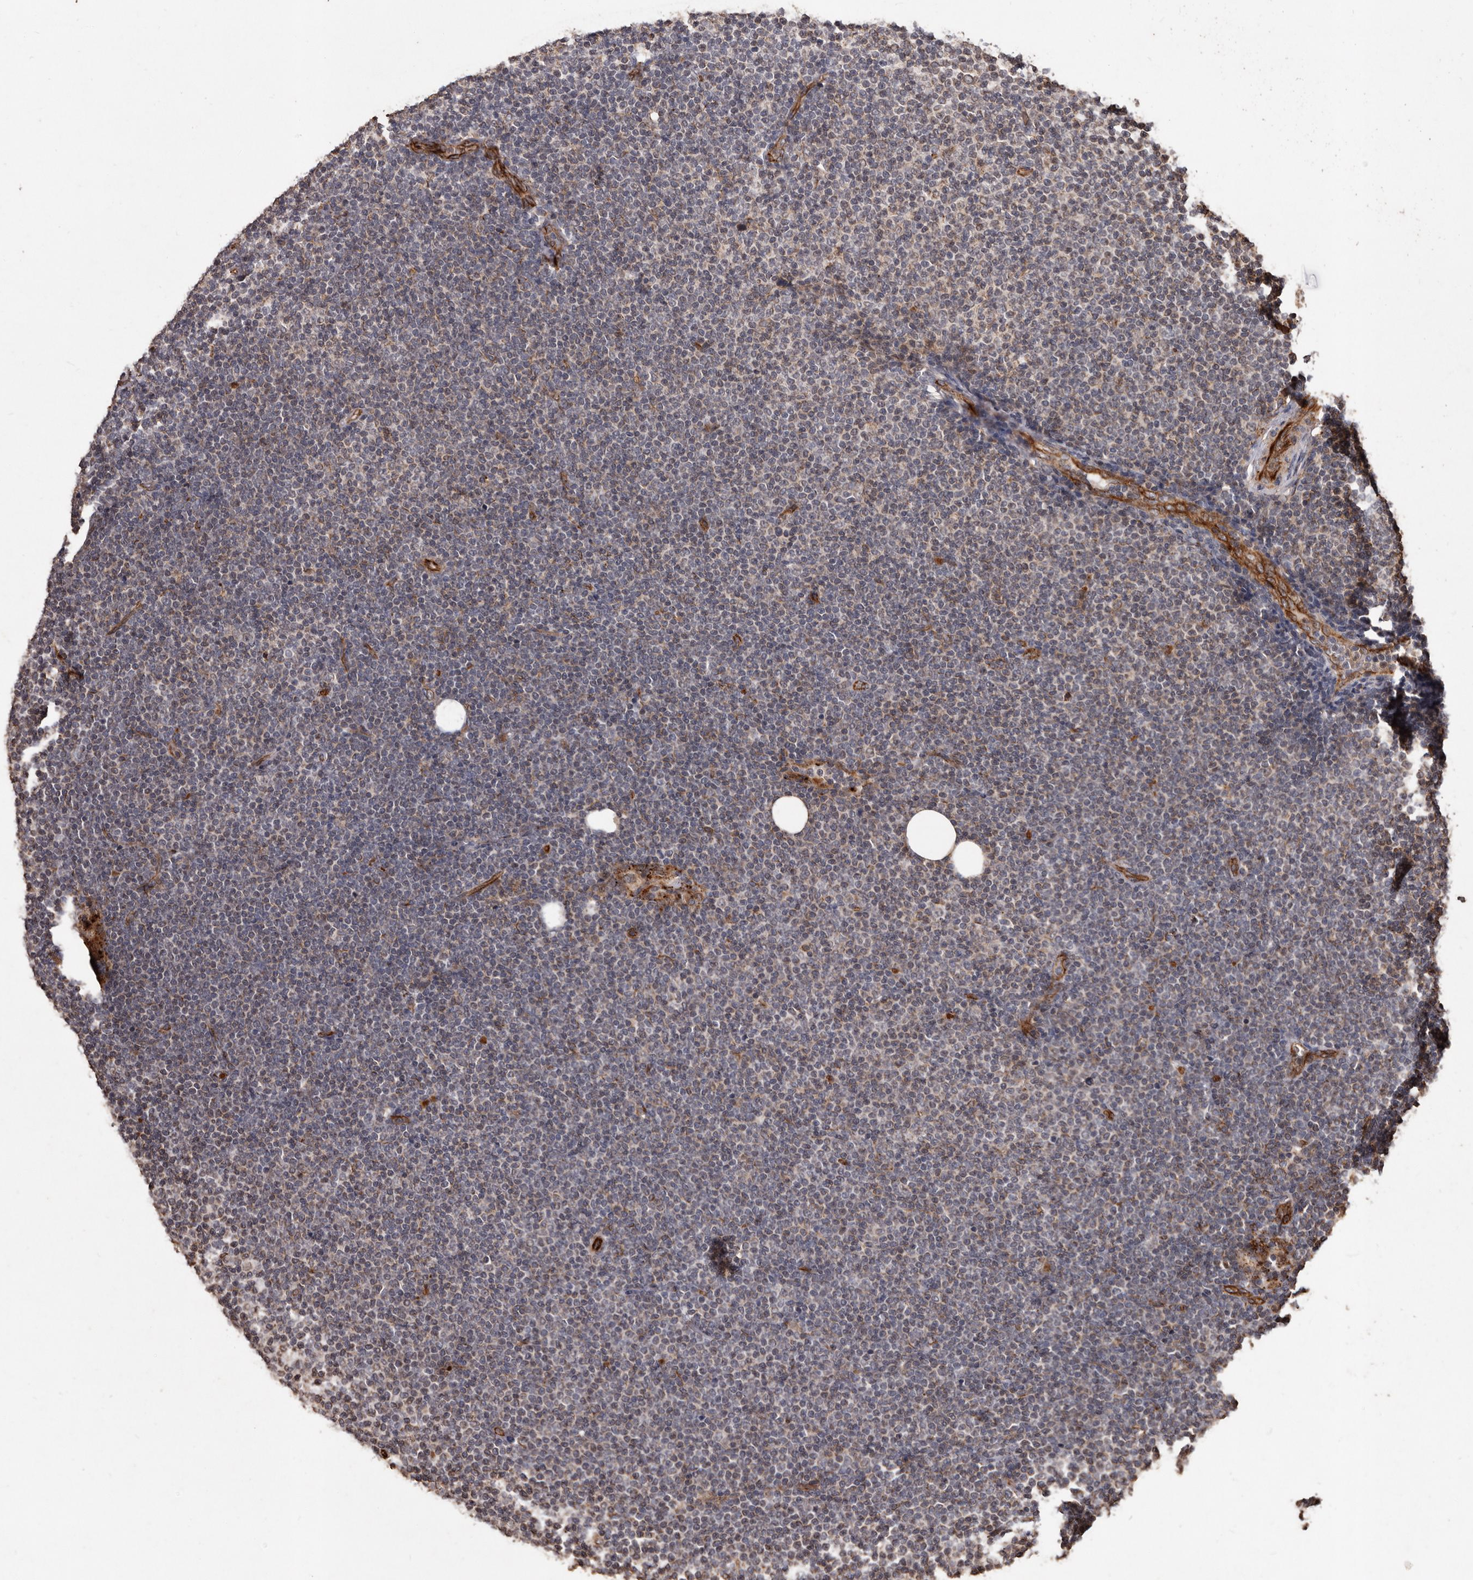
{"staining": {"intensity": "negative", "quantity": "none", "location": "none"}, "tissue": "lymphoma", "cell_type": "Tumor cells", "image_type": "cancer", "snomed": [{"axis": "morphology", "description": "Malignant lymphoma, non-Hodgkin's type, Low grade"}, {"axis": "topography", "description": "Lymph node"}], "caption": "Immunohistochemistry (IHC) of human lymphoma exhibits no staining in tumor cells.", "gene": "BRAT1", "patient": {"sex": "female", "age": 53}}